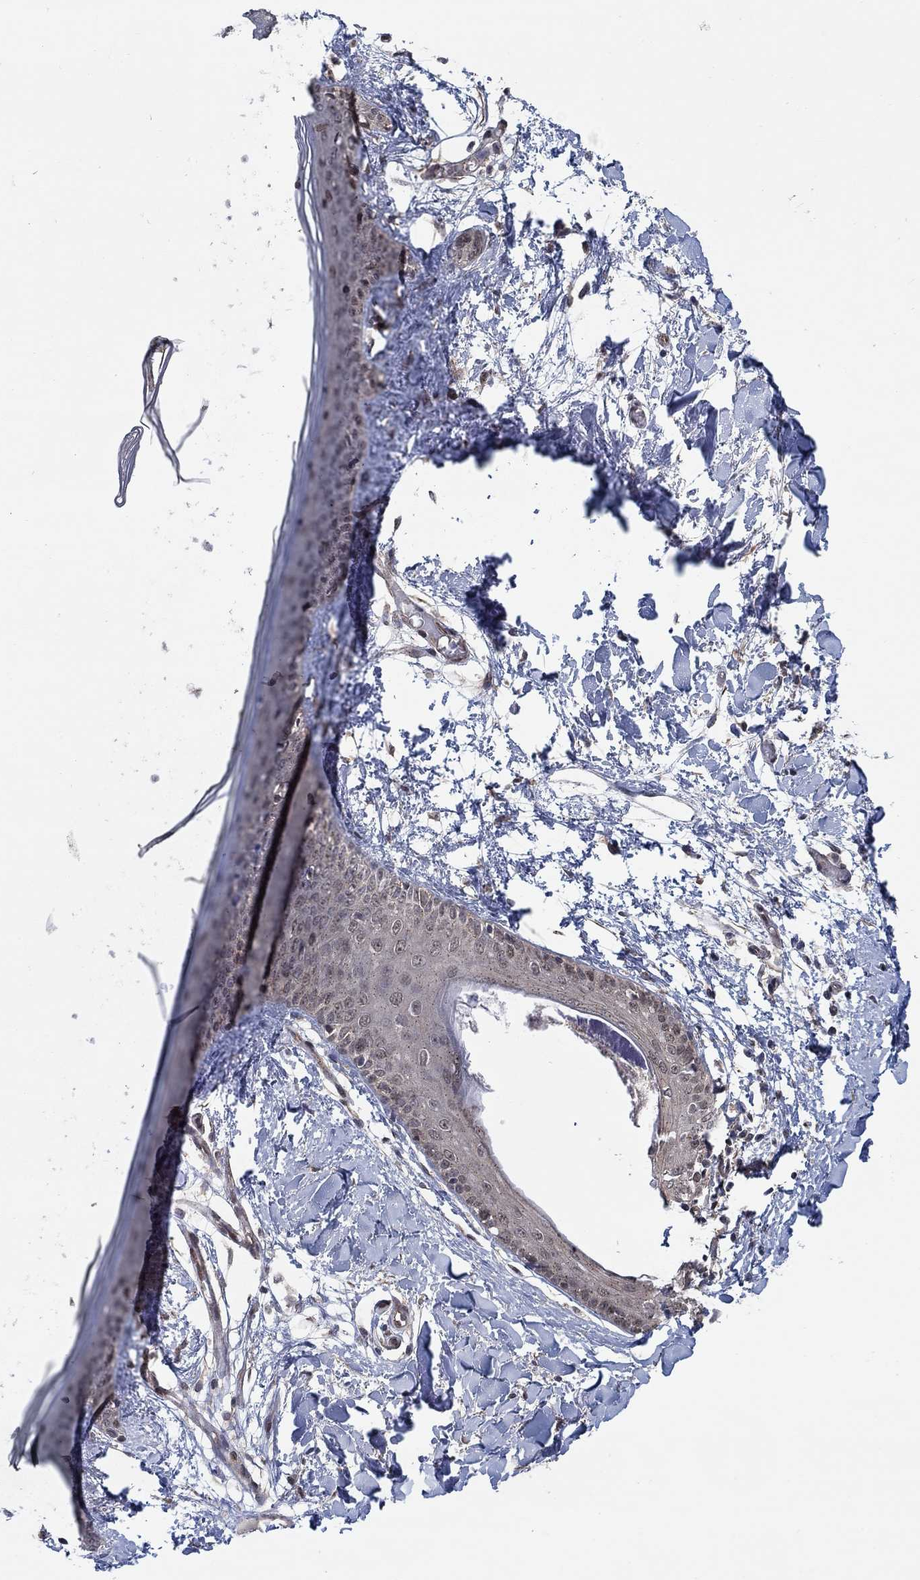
{"staining": {"intensity": "weak", "quantity": "25%-75%", "location": "cytoplasmic/membranous"}, "tissue": "skin", "cell_type": "Fibroblasts", "image_type": "normal", "snomed": [{"axis": "morphology", "description": "Normal tissue, NOS"}, {"axis": "topography", "description": "Skin"}], "caption": "The histopathology image exhibits a brown stain indicating the presence of a protein in the cytoplasmic/membranous of fibroblasts in skin. (Brightfield microscopy of DAB IHC at high magnification).", "gene": "SH3RF1", "patient": {"sex": "female", "age": 34}}